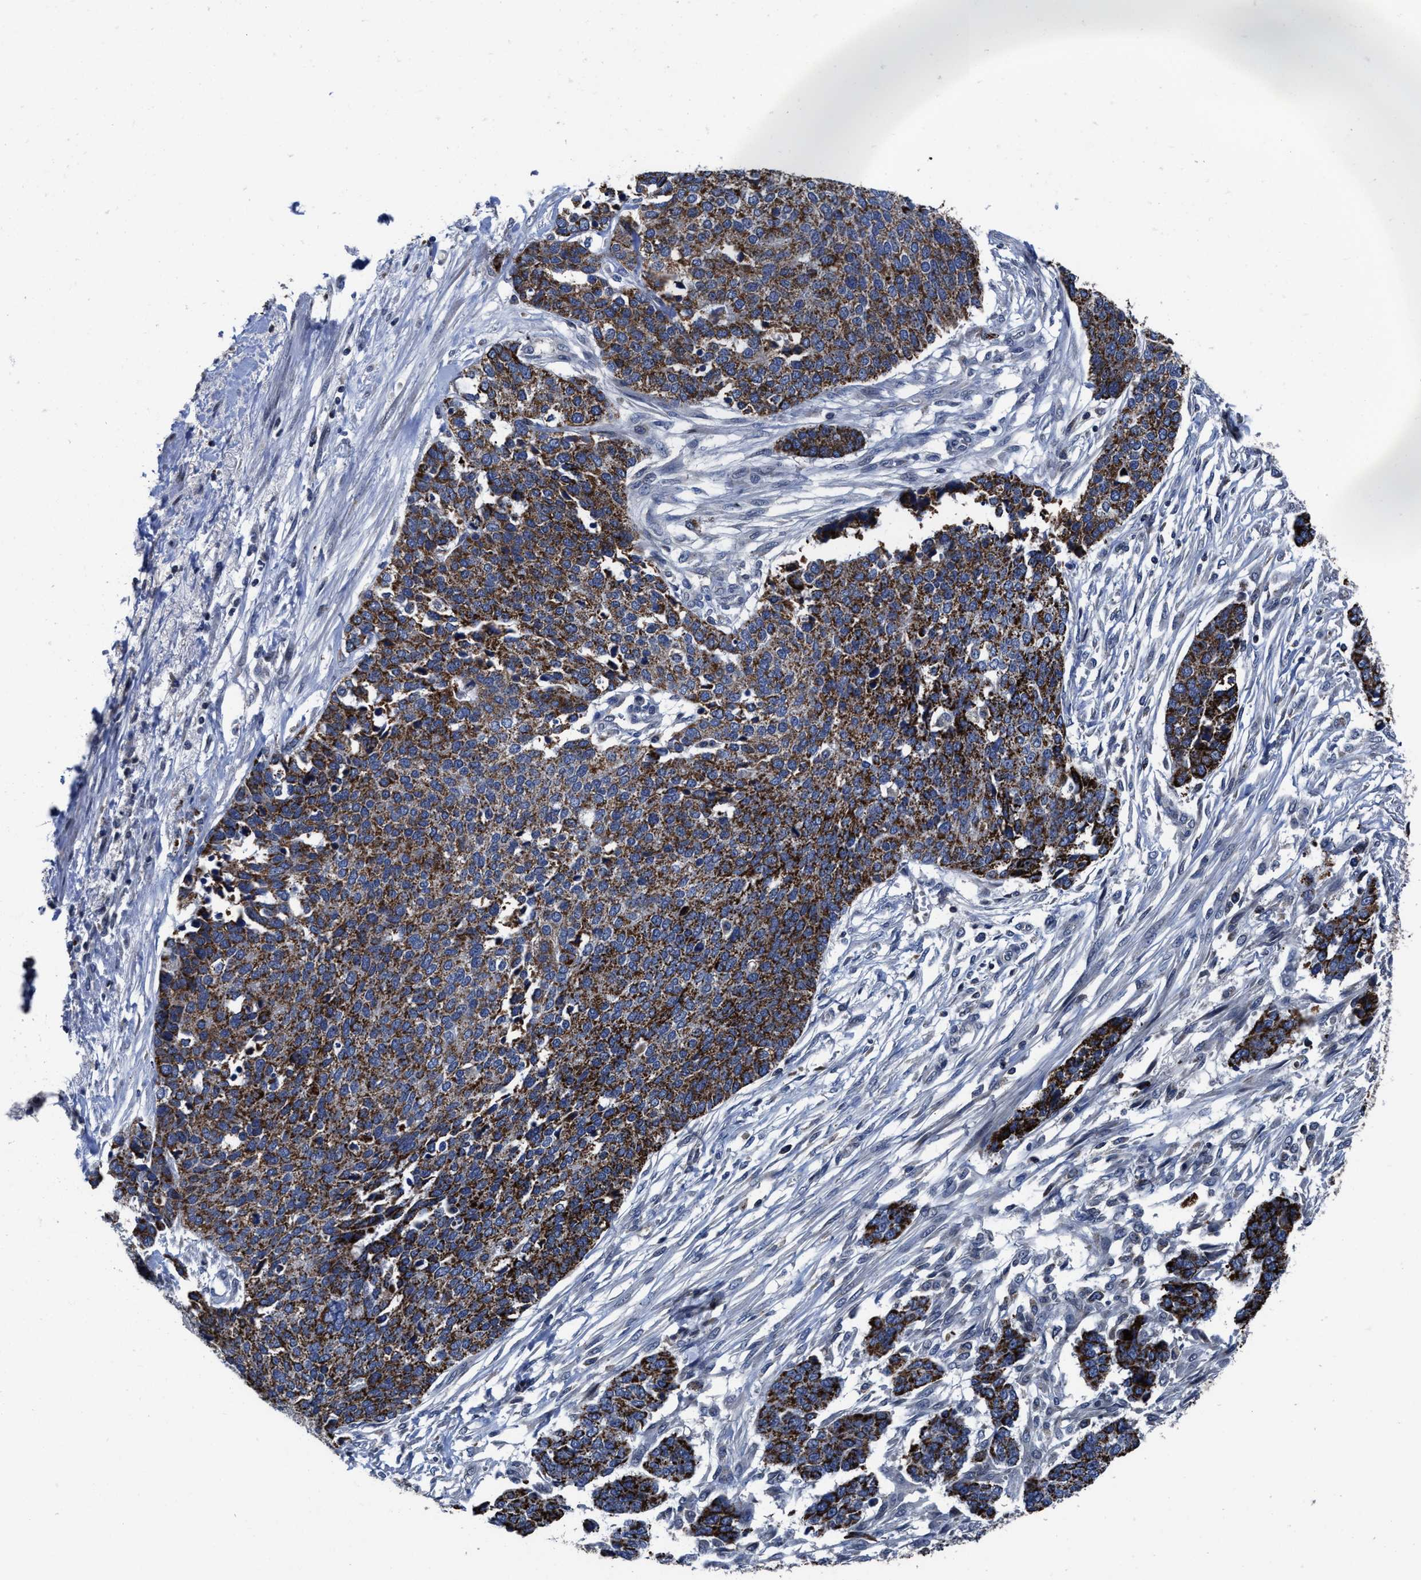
{"staining": {"intensity": "strong", "quantity": ">75%", "location": "cytoplasmic/membranous"}, "tissue": "ovarian cancer", "cell_type": "Tumor cells", "image_type": "cancer", "snomed": [{"axis": "morphology", "description": "Cystadenocarcinoma, serous, NOS"}, {"axis": "topography", "description": "Ovary"}], "caption": "Ovarian cancer (serous cystadenocarcinoma) tissue displays strong cytoplasmic/membranous positivity in about >75% of tumor cells", "gene": "CACNA1D", "patient": {"sex": "female", "age": 44}}